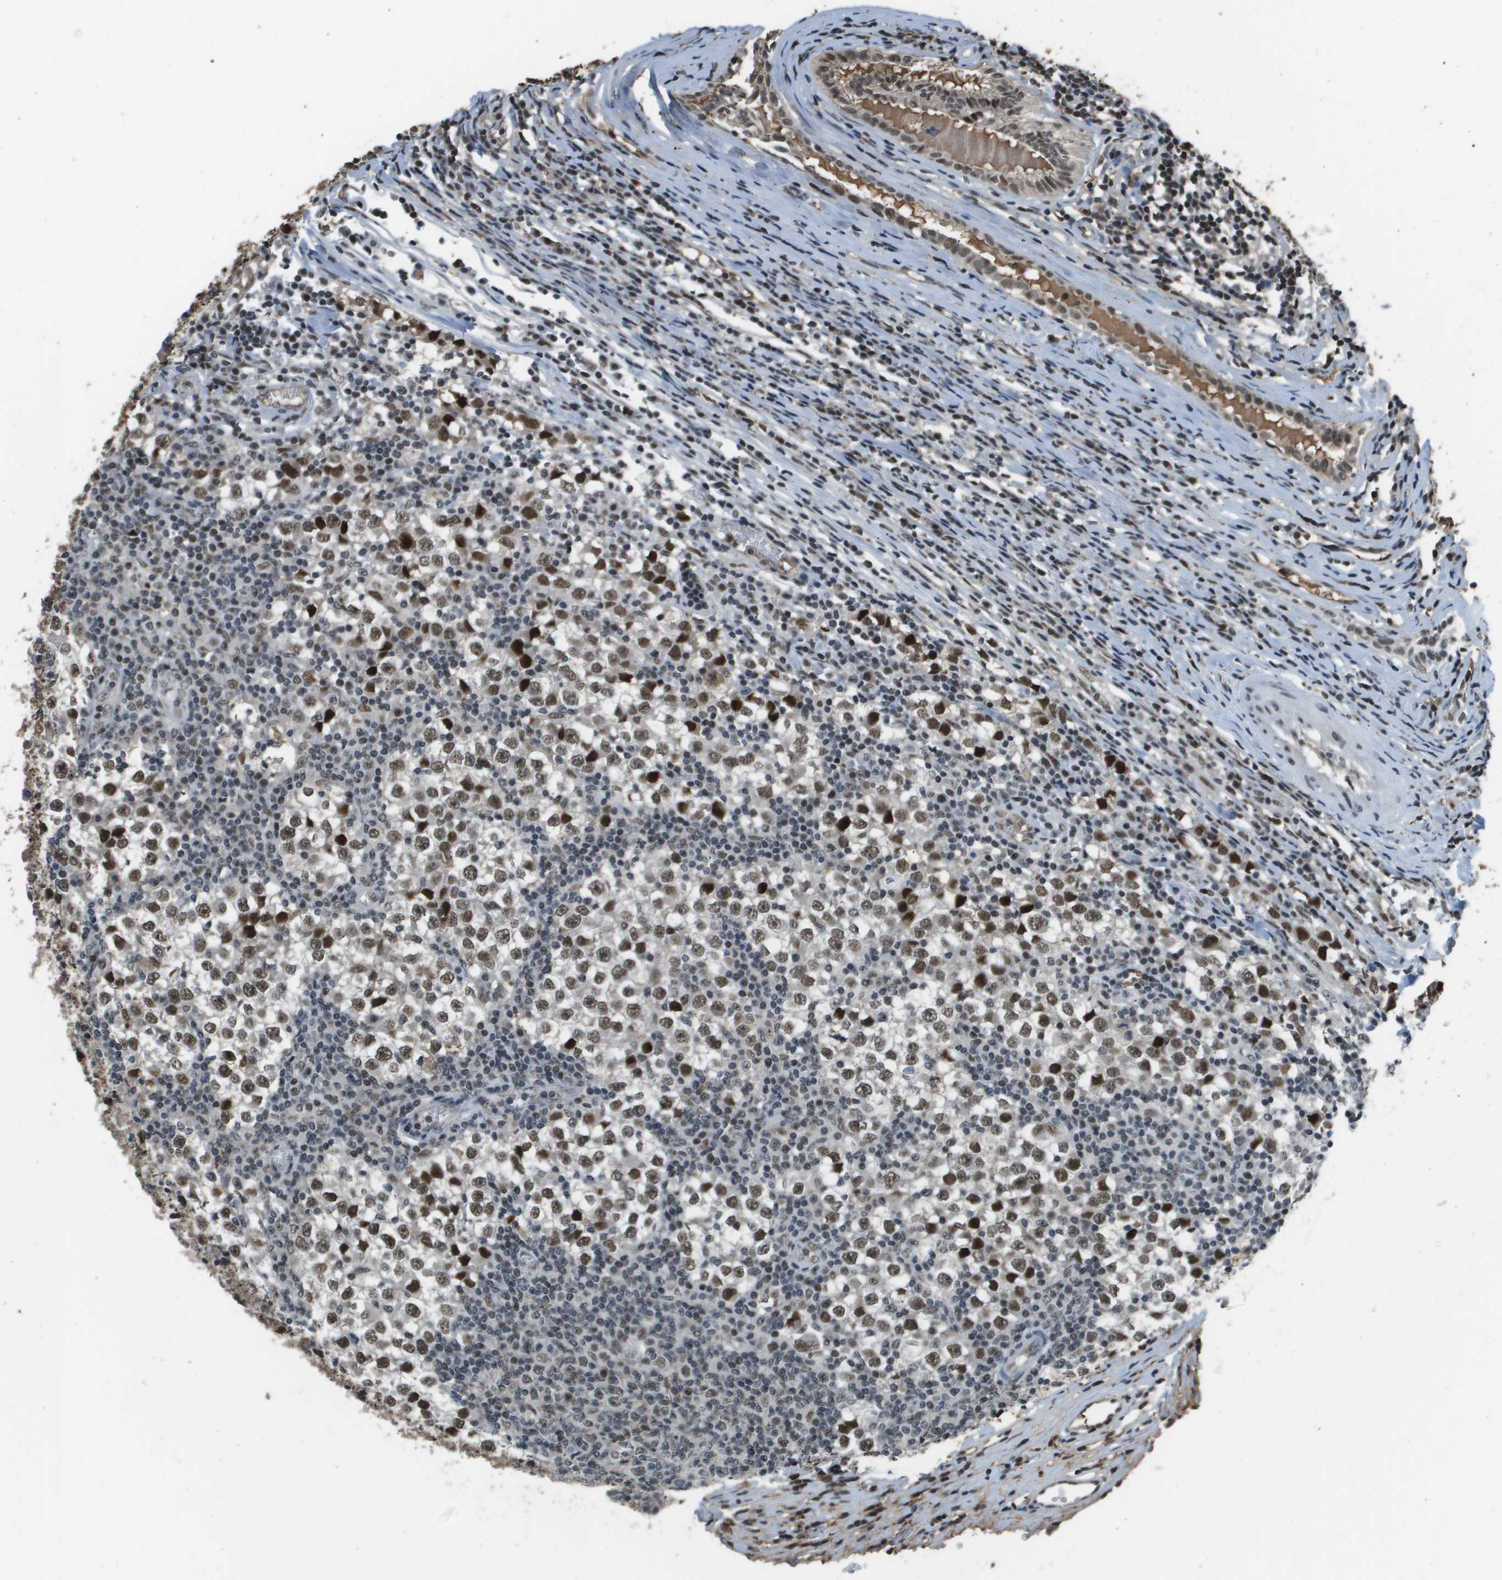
{"staining": {"intensity": "strong", "quantity": ">75%", "location": "nuclear"}, "tissue": "testis cancer", "cell_type": "Tumor cells", "image_type": "cancer", "snomed": [{"axis": "morphology", "description": "Seminoma, NOS"}, {"axis": "topography", "description": "Testis"}], "caption": "Strong nuclear expression for a protein is seen in about >75% of tumor cells of testis seminoma using immunohistochemistry (IHC).", "gene": "THRAP3", "patient": {"sex": "male", "age": 65}}